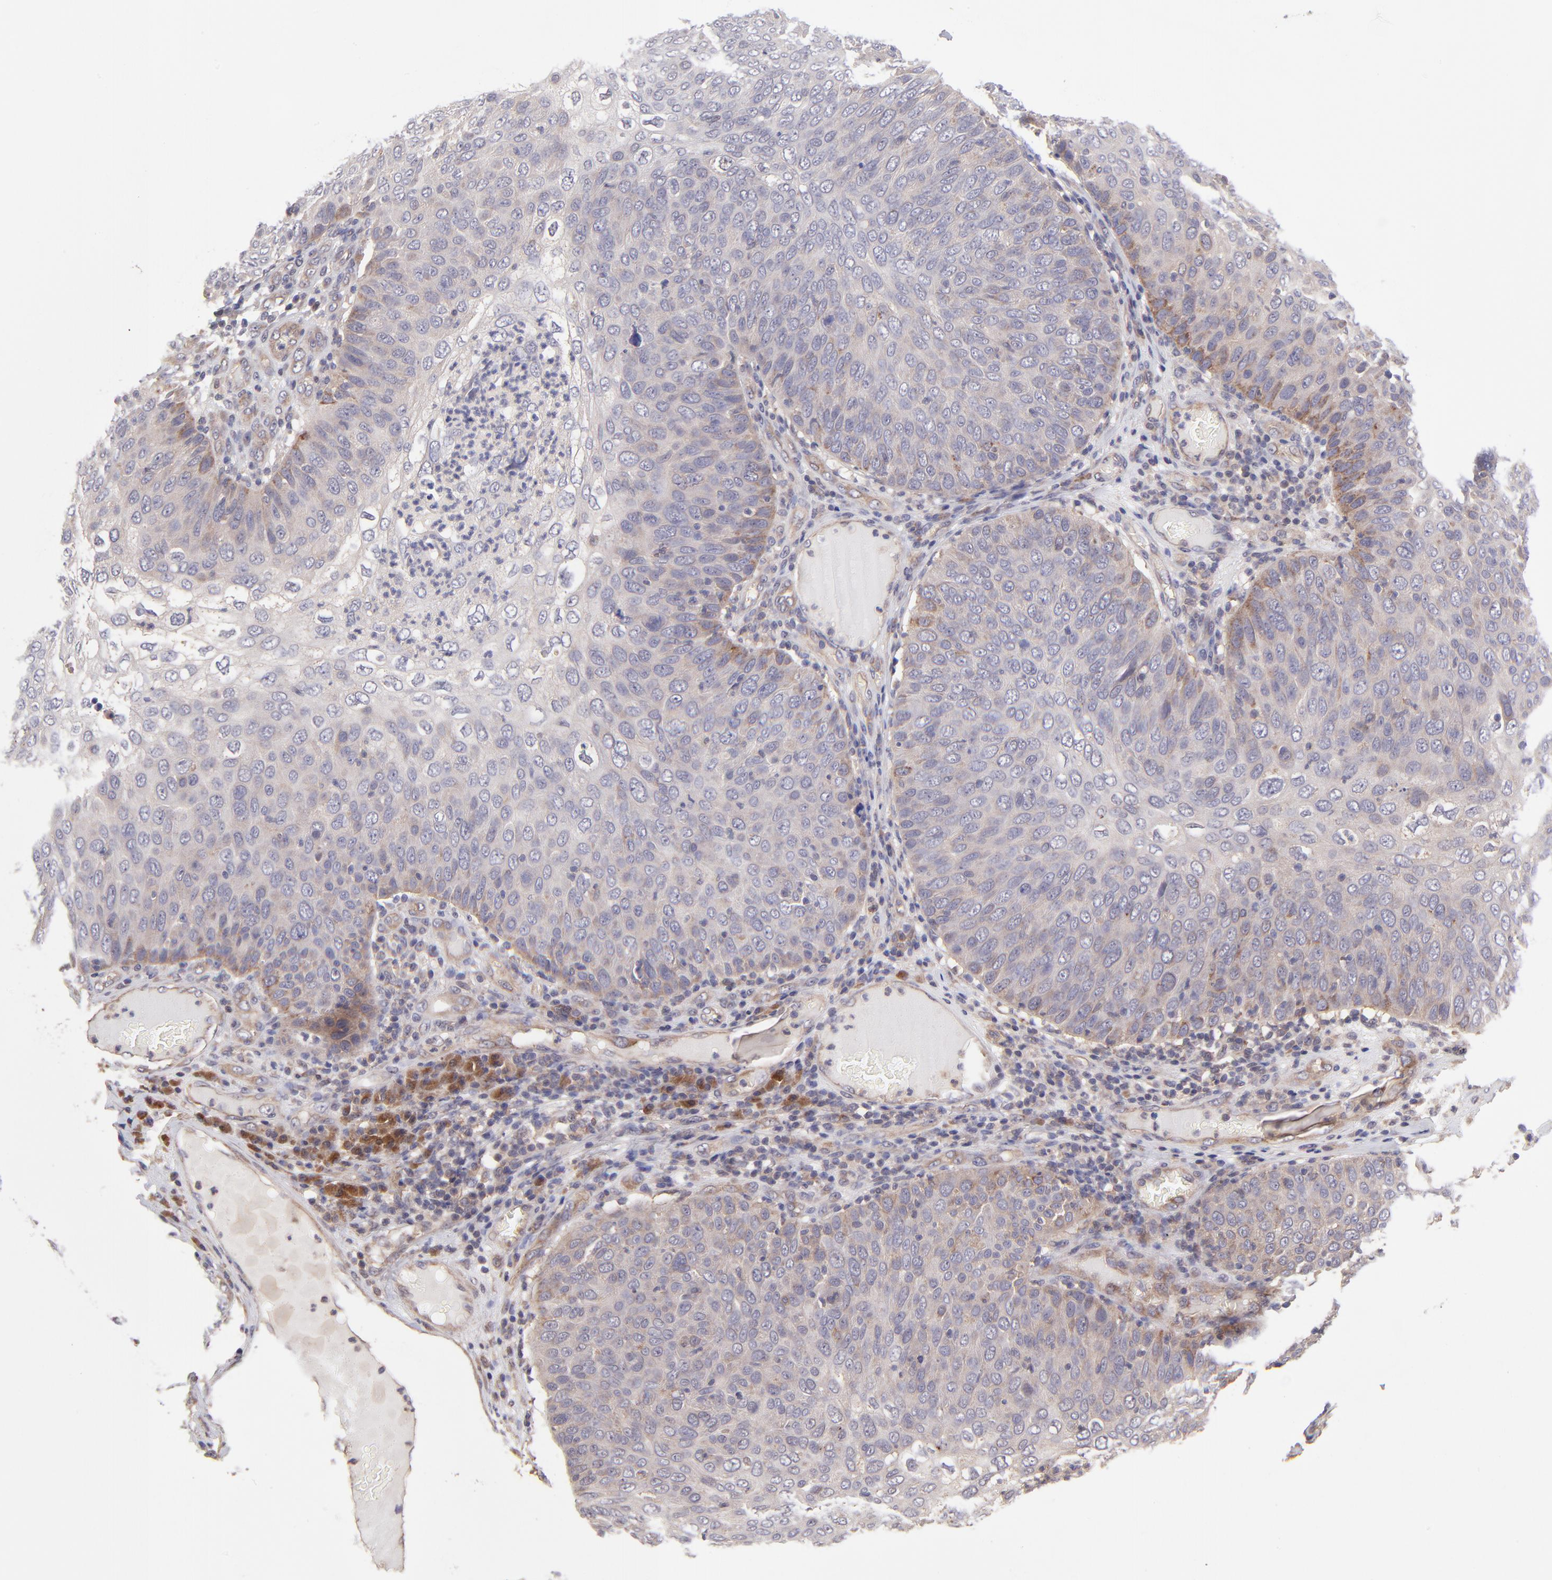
{"staining": {"intensity": "weak", "quantity": "<25%", "location": "cytoplasmic/membranous"}, "tissue": "skin cancer", "cell_type": "Tumor cells", "image_type": "cancer", "snomed": [{"axis": "morphology", "description": "Squamous cell carcinoma, NOS"}, {"axis": "topography", "description": "Skin"}], "caption": "Tumor cells are negative for protein expression in human skin cancer. (Brightfield microscopy of DAB immunohistochemistry at high magnification).", "gene": "NSF", "patient": {"sex": "male", "age": 87}}